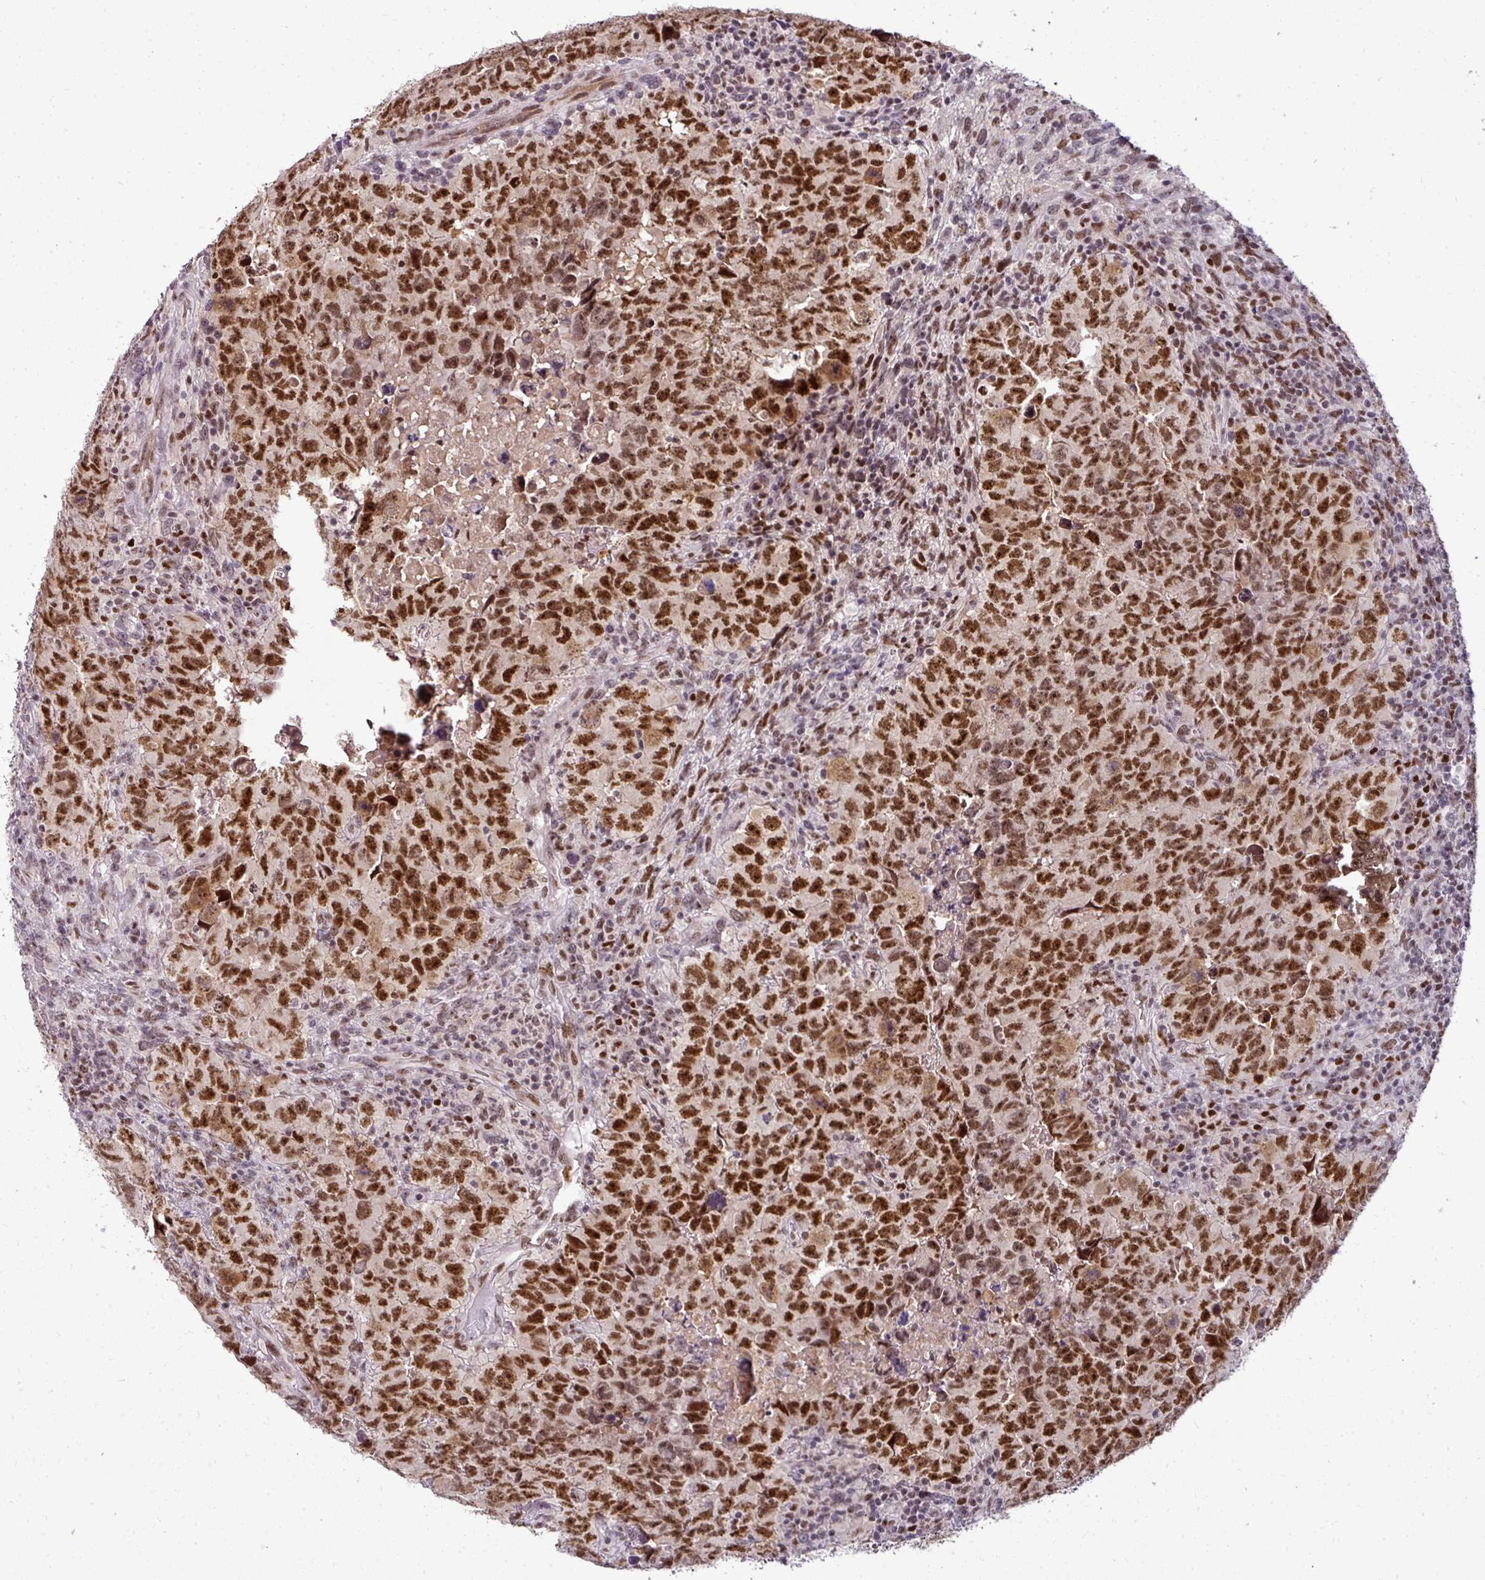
{"staining": {"intensity": "strong", "quantity": ">75%", "location": "nuclear"}, "tissue": "testis cancer", "cell_type": "Tumor cells", "image_type": "cancer", "snomed": [{"axis": "morphology", "description": "Carcinoma, Embryonal, NOS"}, {"axis": "topography", "description": "Testis"}], "caption": "Testis cancer stained with IHC shows strong nuclear positivity in about >75% of tumor cells.", "gene": "KLF16", "patient": {"sex": "male", "age": 24}}